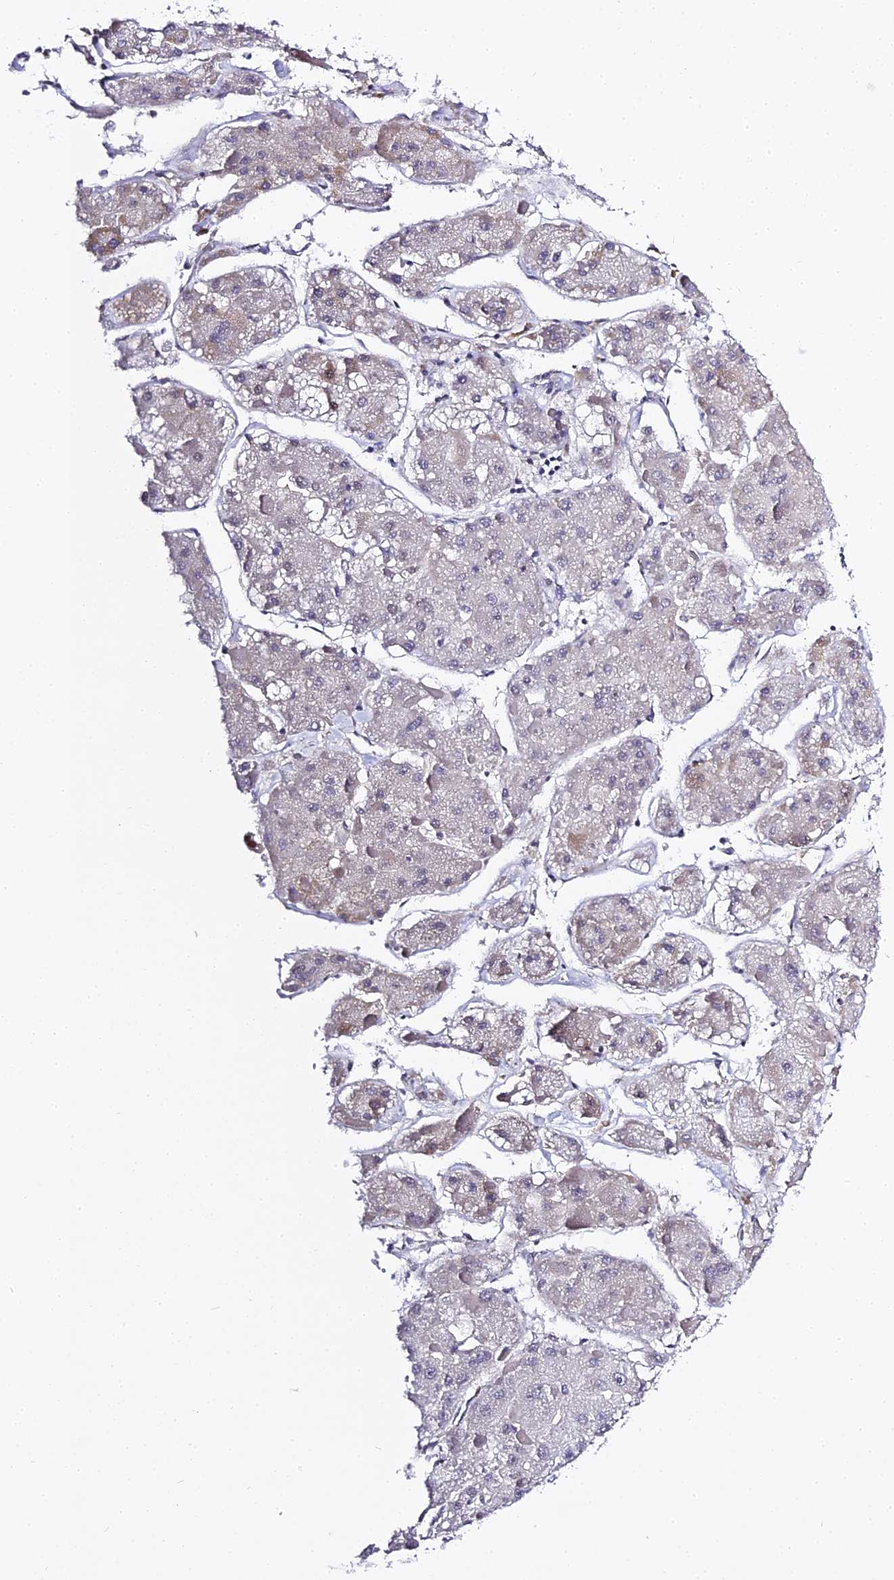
{"staining": {"intensity": "weak", "quantity": "<25%", "location": "cytoplasmic/membranous"}, "tissue": "liver cancer", "cell_type": "Tumor cells", "image_type": "cancer", "snomed": [{"axis": "morphology", "description": "Carcinoma, Hepatocellular, NOS"}, {"axis": "topography", "description": "Liver"}], "caption": "The histopathology image demonstrates no staining of tumor cells in liver hepatocellular carcinoma.", "gene": "SERP1", "patient": {"sex": "female", "age": 73}}